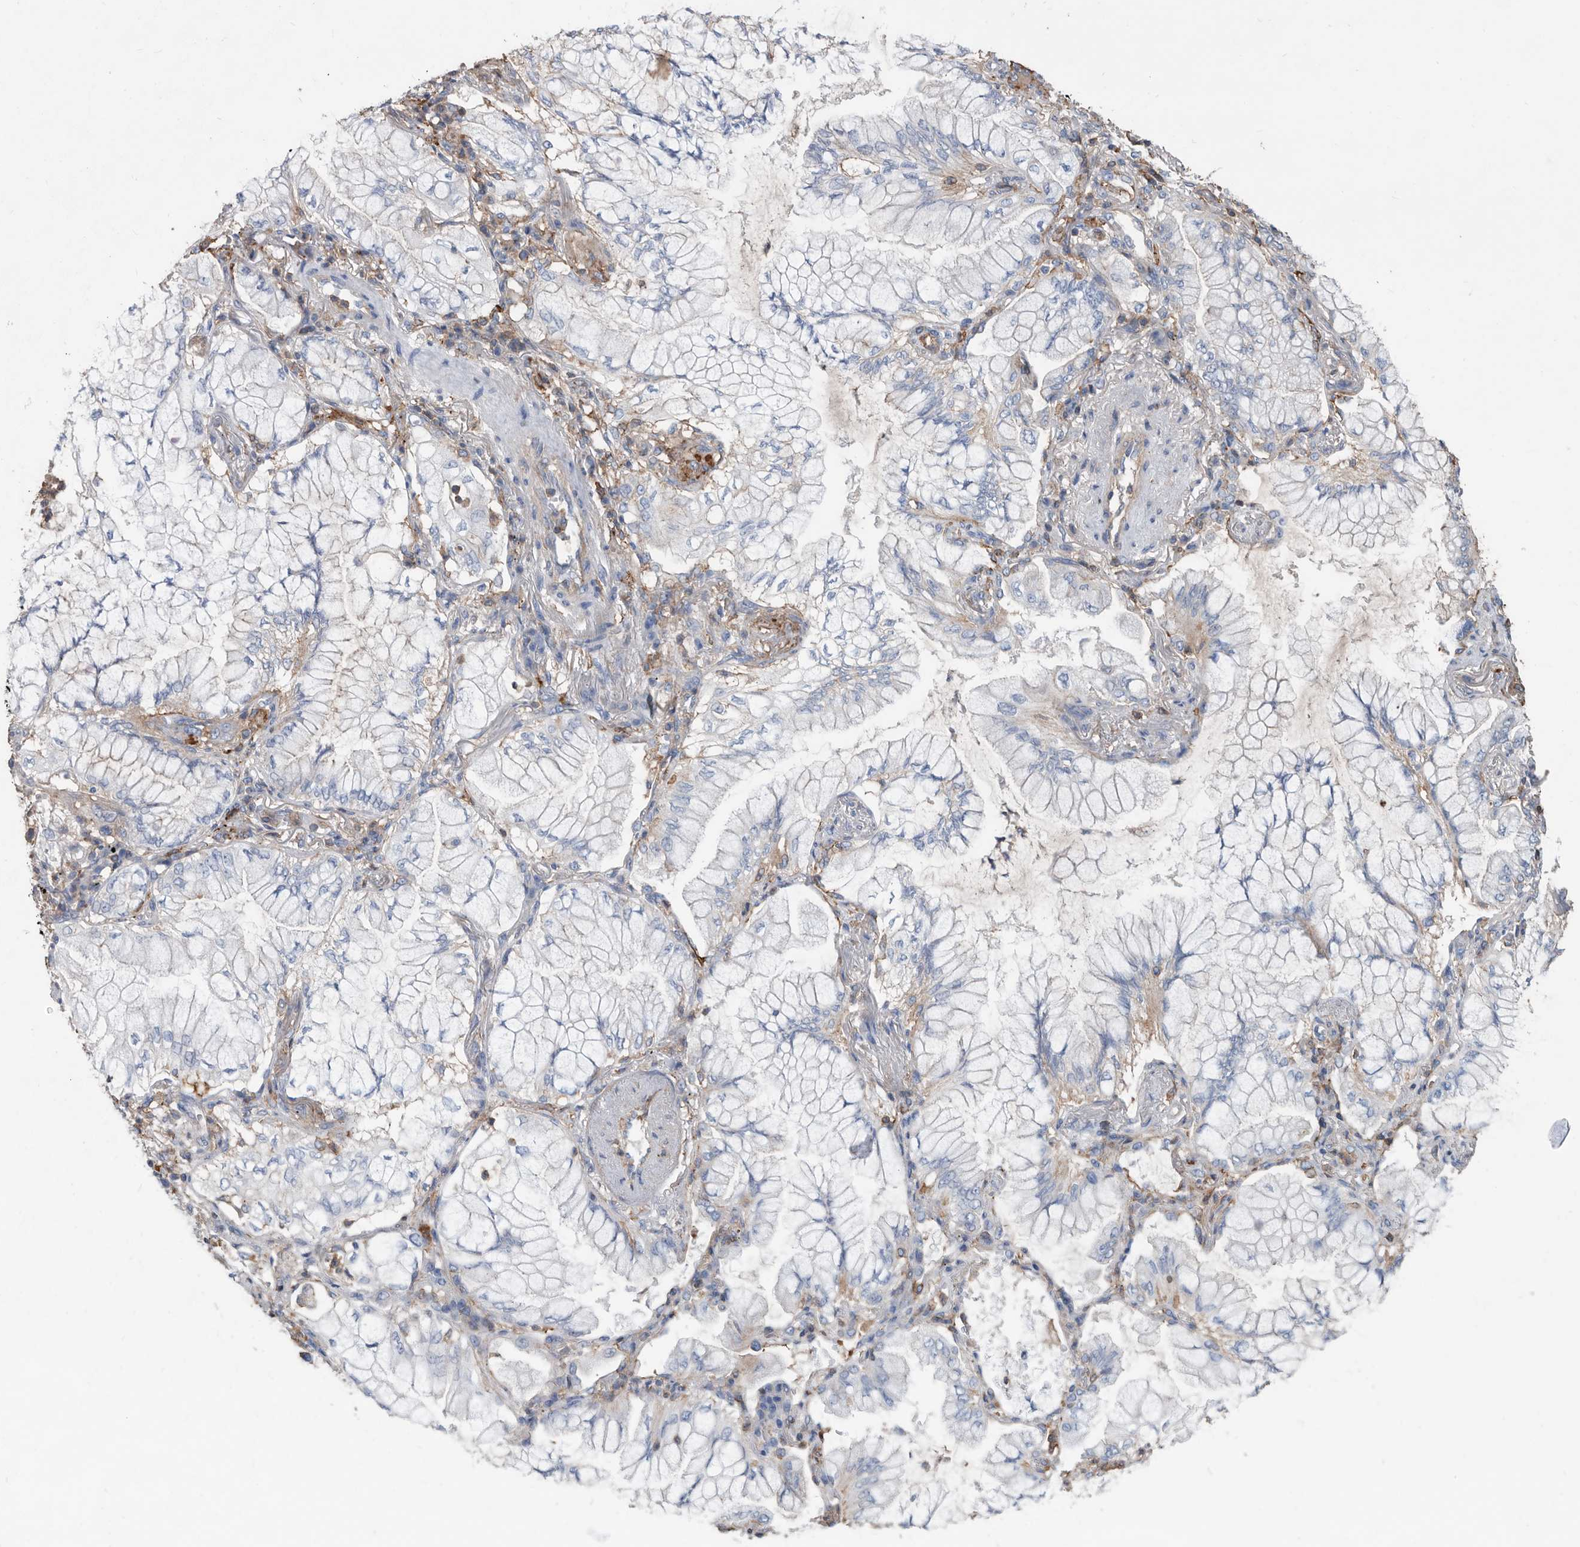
{"staining": {"intensity": "negative", "quantity": "none", "location": "none"}, "tissue": "lung cancer", "cell_type": "Tumor cells", "image_type": "cancer", "snomed": [{"axis": "morphology", "description": "Adenocarcinoma, NOS"}, {"axis": "topography", "description": "Lung"}], "caption": "Immunohistochemistry (IHC) histopathology image of adenocarcinoma (lung) stained for a protein (brown), which displays no positivity in tumor cells.", "gene": "MS4A4A", "patient": {"sex": "female", "age": 70}}